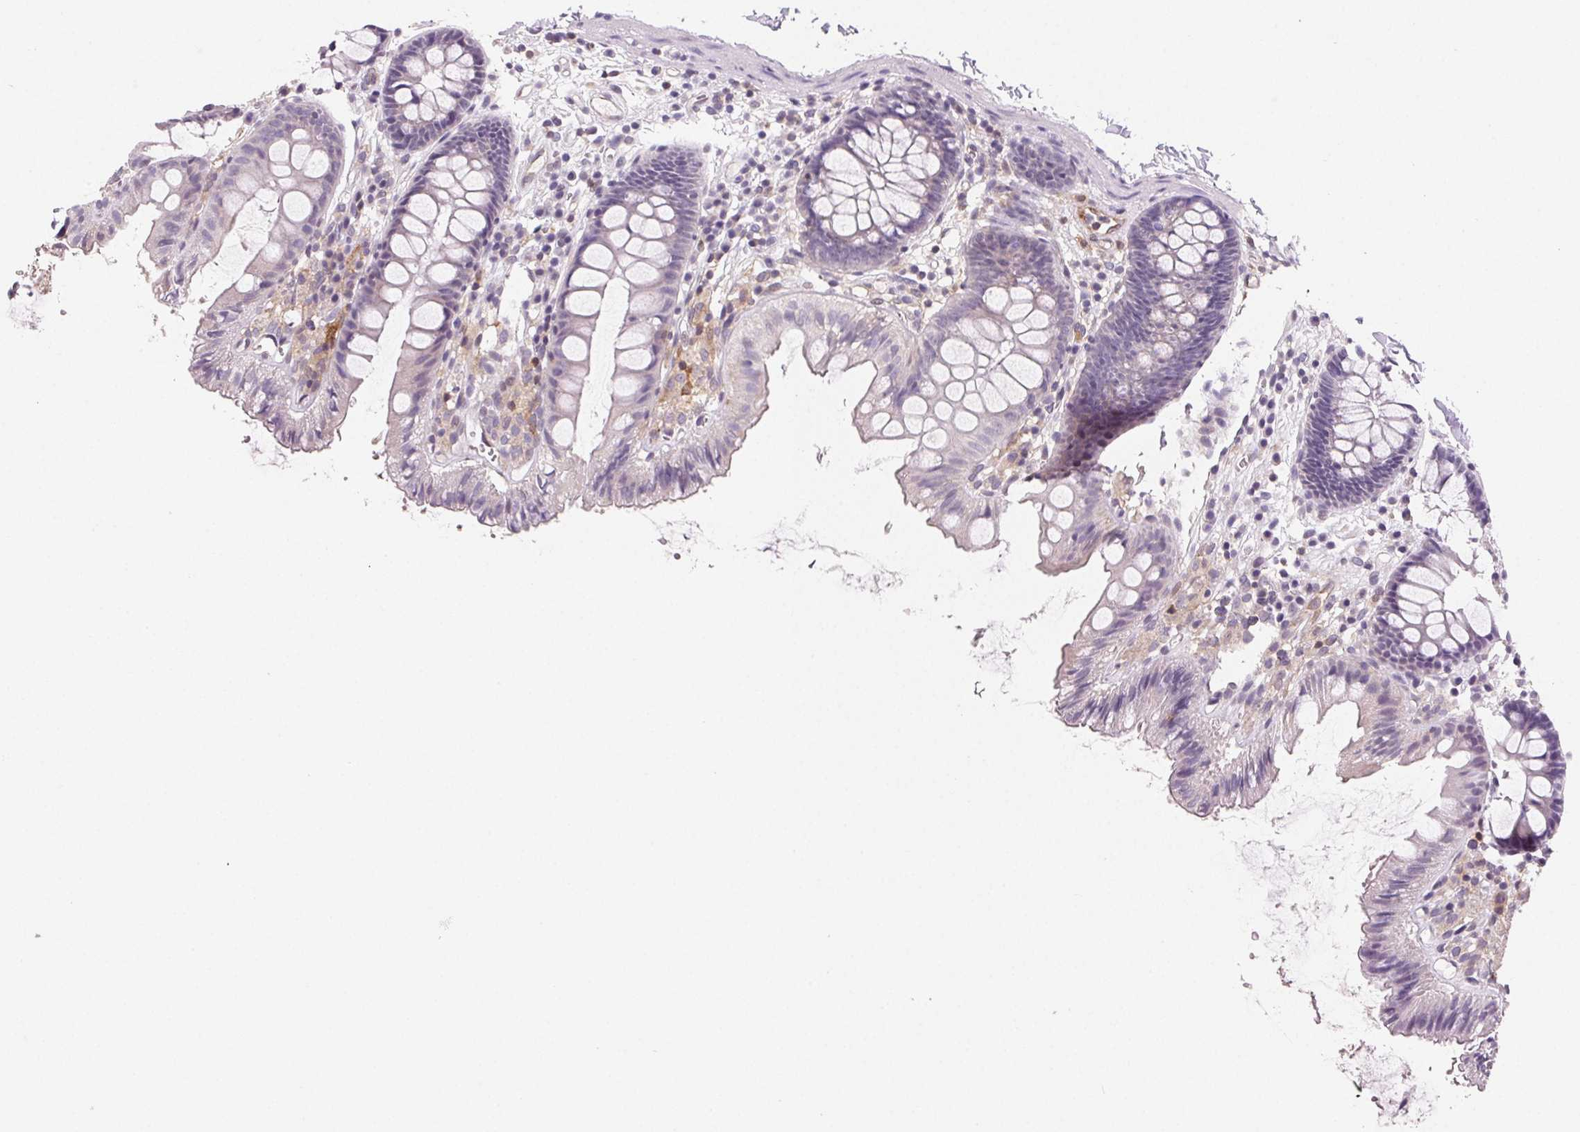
{"staining": {"intensity": "weak", "quantity": "25%-75%", "location": "cytoplasmic/membranous"}, "tissue": "colon", "cell_type": "Endothelial cells", "image_type": "normal", "snomed": [{"axis": "morphology", "description": "Normal tissue, NOS"}, {"axis": "topography", "description": "Colon"}], "caption": "A micrograph of colon stained for a protein exhibits weak cytoplasmic/membranous brown staining in endothelial cells. (DAB IHC, brown staining for protein, blue staining for nuclei).", "gene": "GBP1", "patient": {"sex": "male", "age": 84}}